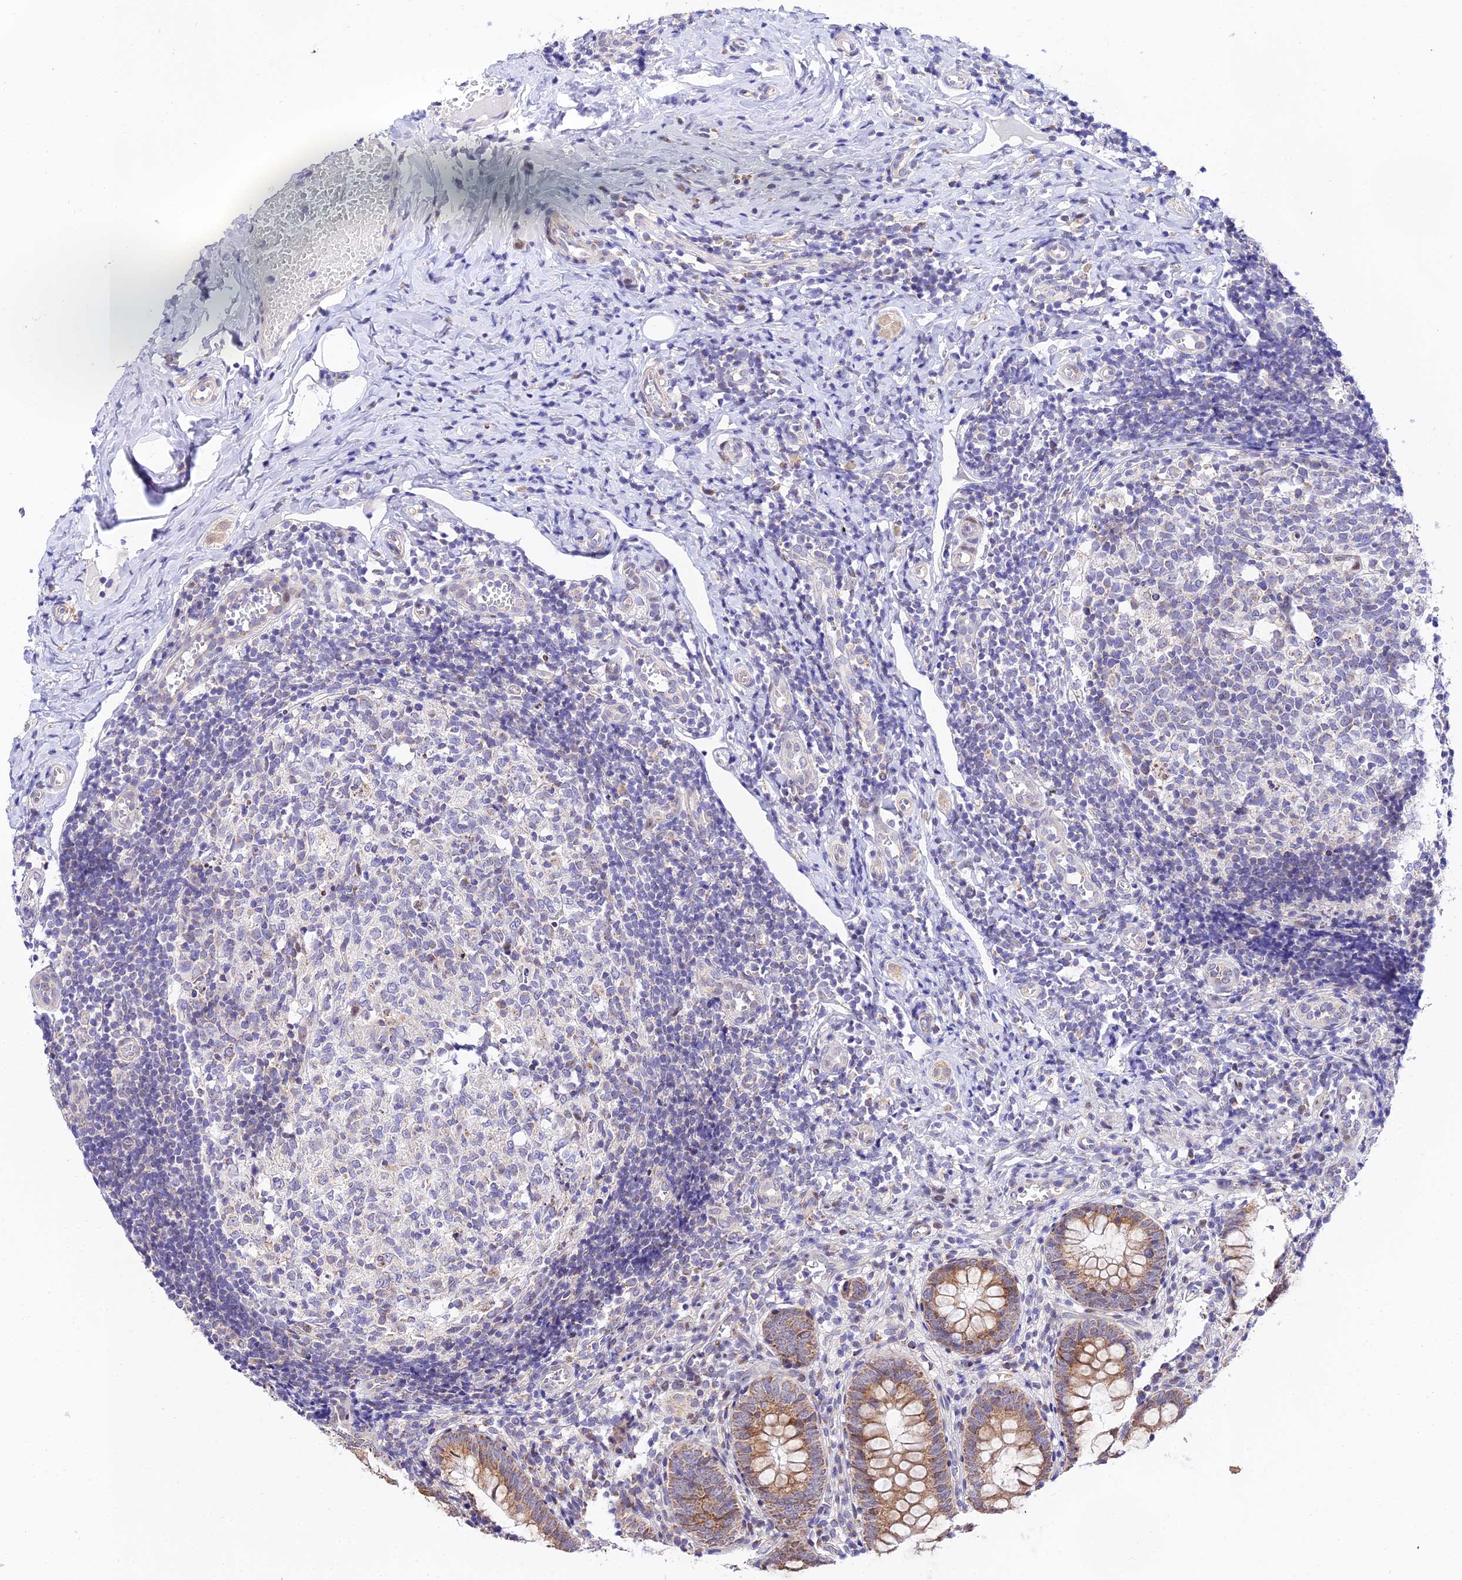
{"staining": {"intensity": "moderate", "quantity": ">75%", "location": "cytoplasmic/membranous"}, "tissue": "appendix", "cell_type": "Glandular cells", "image_type": "normal", "snomed": [{"axis": "morphology", "description": "Normal tissue, NOS"}, {"axis": "topography", "description": "Appendix"}], "caption": "IHC of normal appendix demonstrates medium levels of moderate cytoplasmic/membranous positivity in approximately >75% of glandular cells.", "gene": "ATP5PB", "patient": {"sex": "male", "age": 8}}